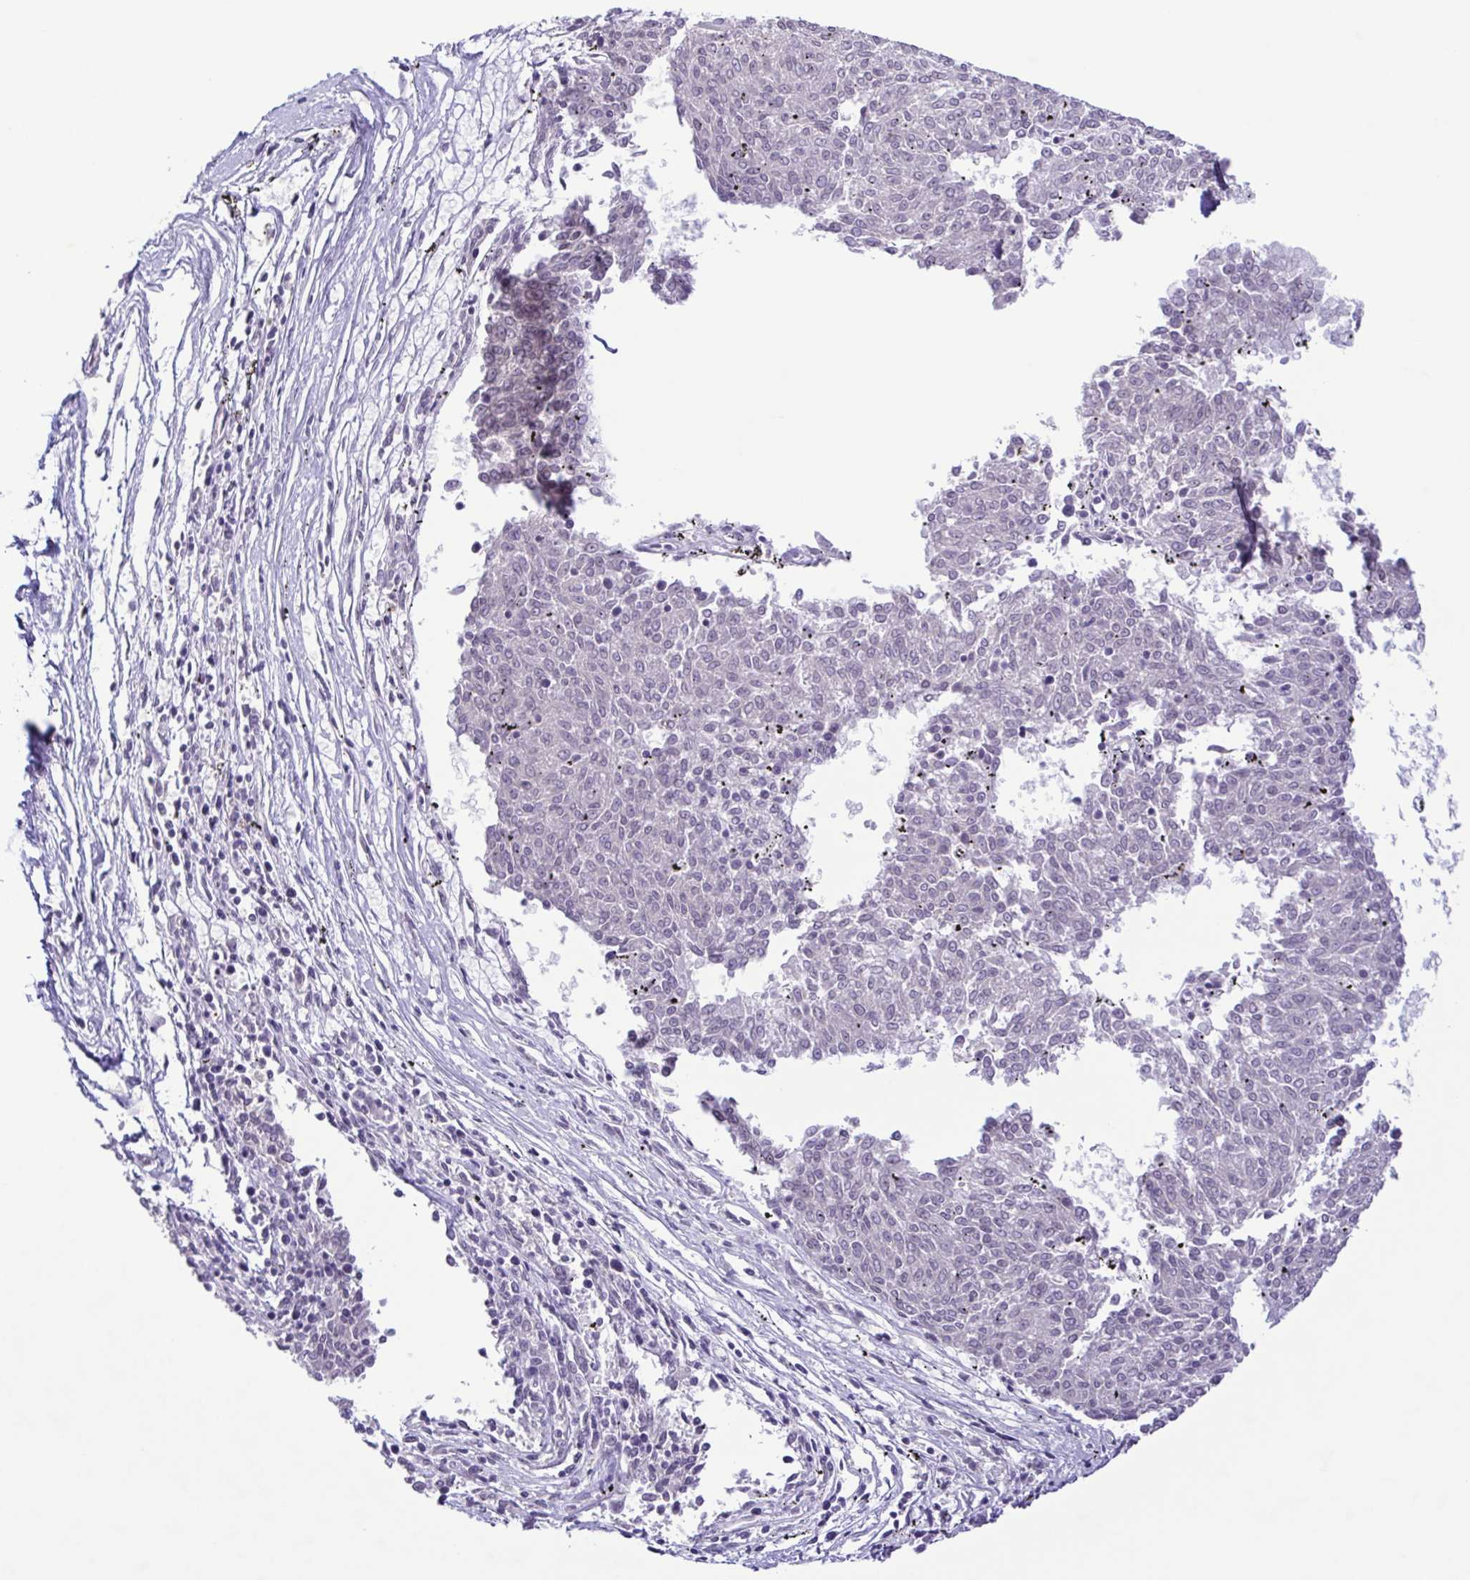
{"staining": {"intensity": "negative", "quantity": "none", "location": "none"}, "tissue": "melanoma", "cell_type": "Tumor cells", "image_type": "cancer", "snomed": [{"axis": "morphology", "description": "Malignant melanoma, NOS"}, {"axis": "topography", "description": "Skin"}], "caption": "The histopathology image demonstrates no staining of tumor cells in malignant melanoma.", "gene": "IL1RN", "patient": {"sex": "female", "age": 72}}